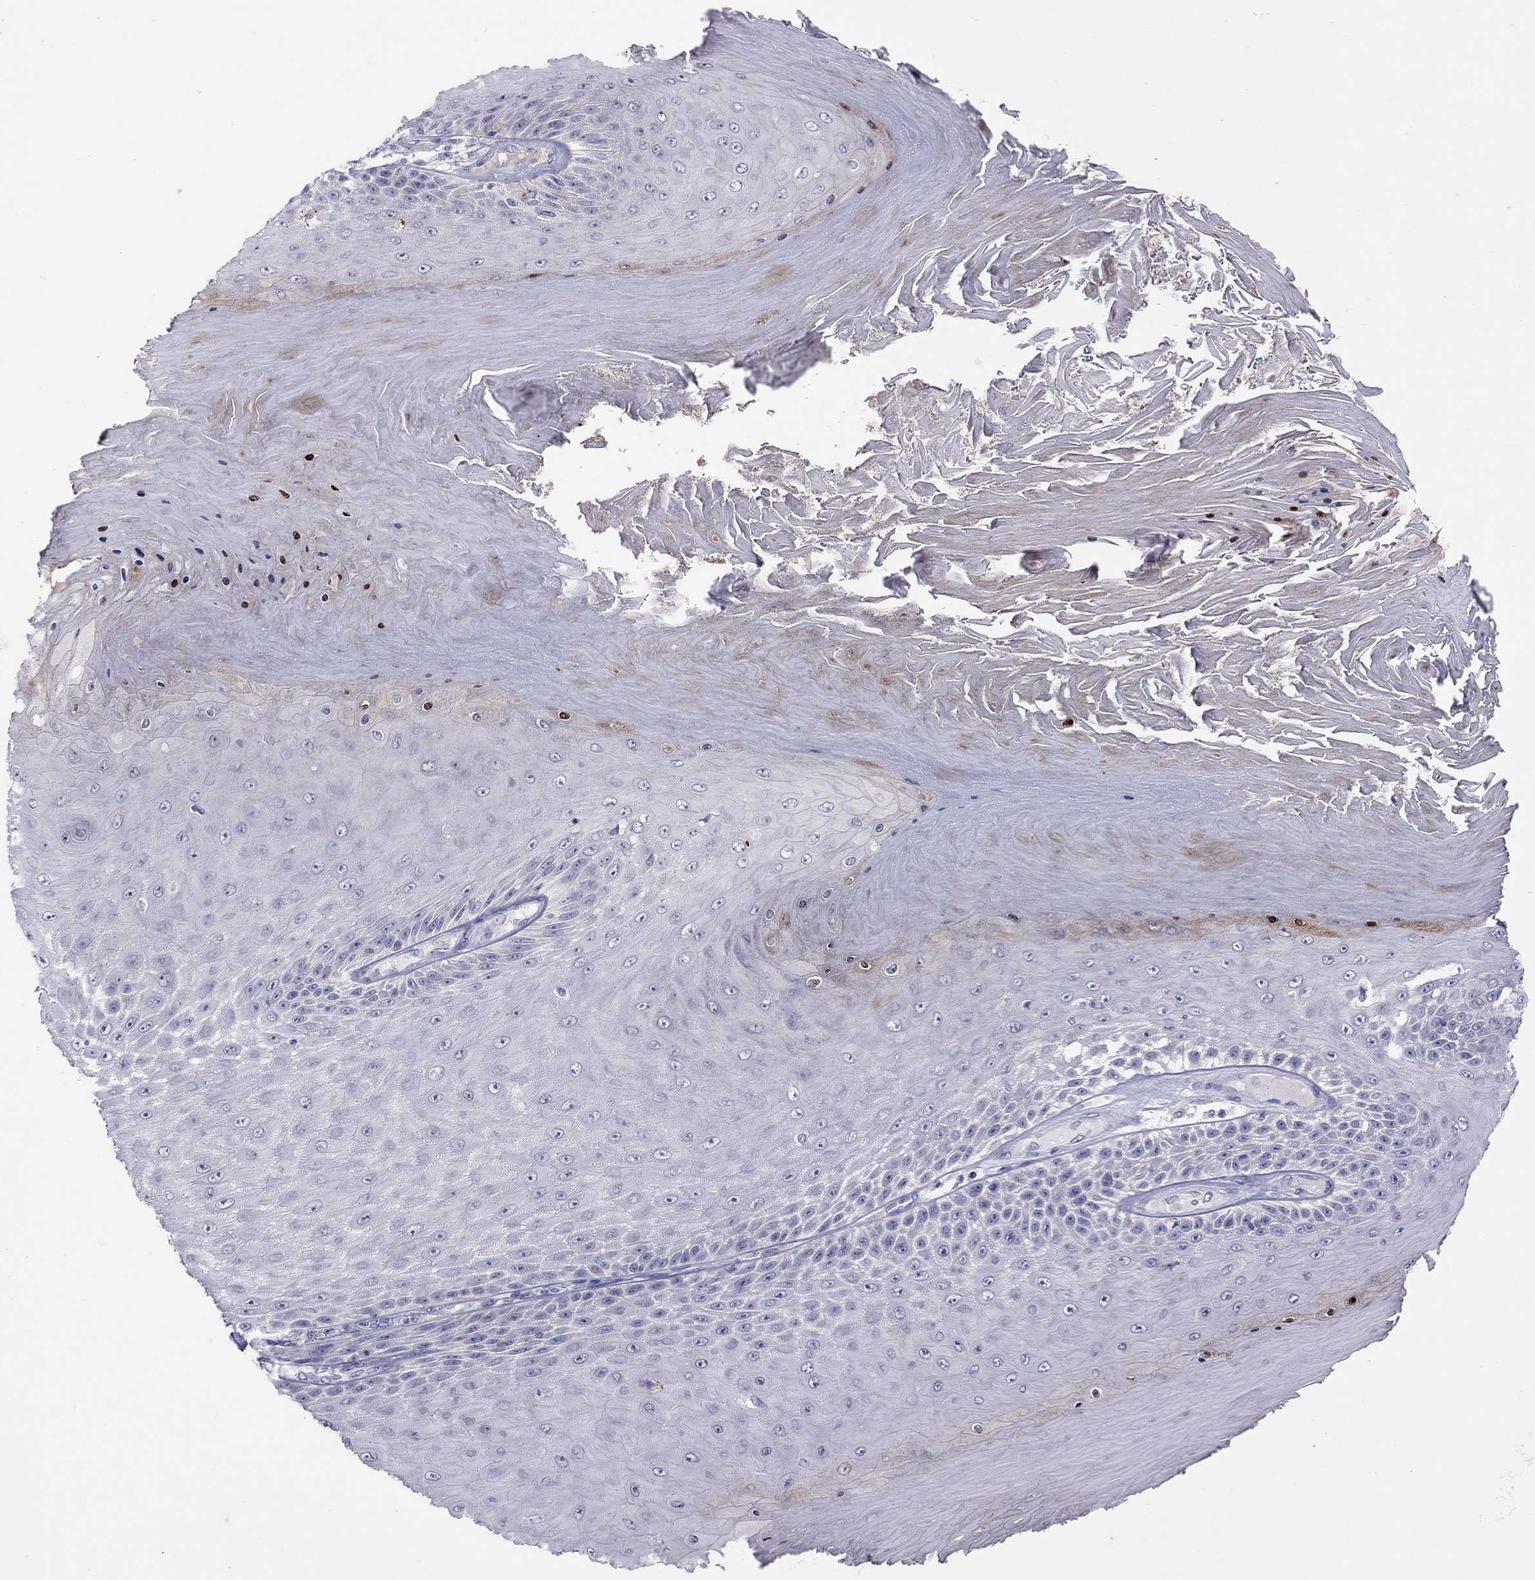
{"staining": {"intensity": "negative", "quantity": "none", "location": "none"}, "tissue": "skin cancer", "cell_type": "Tumor cells", "image_type": "cancer", "snomed": [{"axis": "morphology", "description": "Squamous cell carcinoma, NOS"}, {"axis": "topography", "description": "Skin"}], "caption": "Tumor cells show no significant positivity in skin squamous cell carcinoma.", "gene": "SLAMF1", "patient": {"sex": "male", "age": 62}}